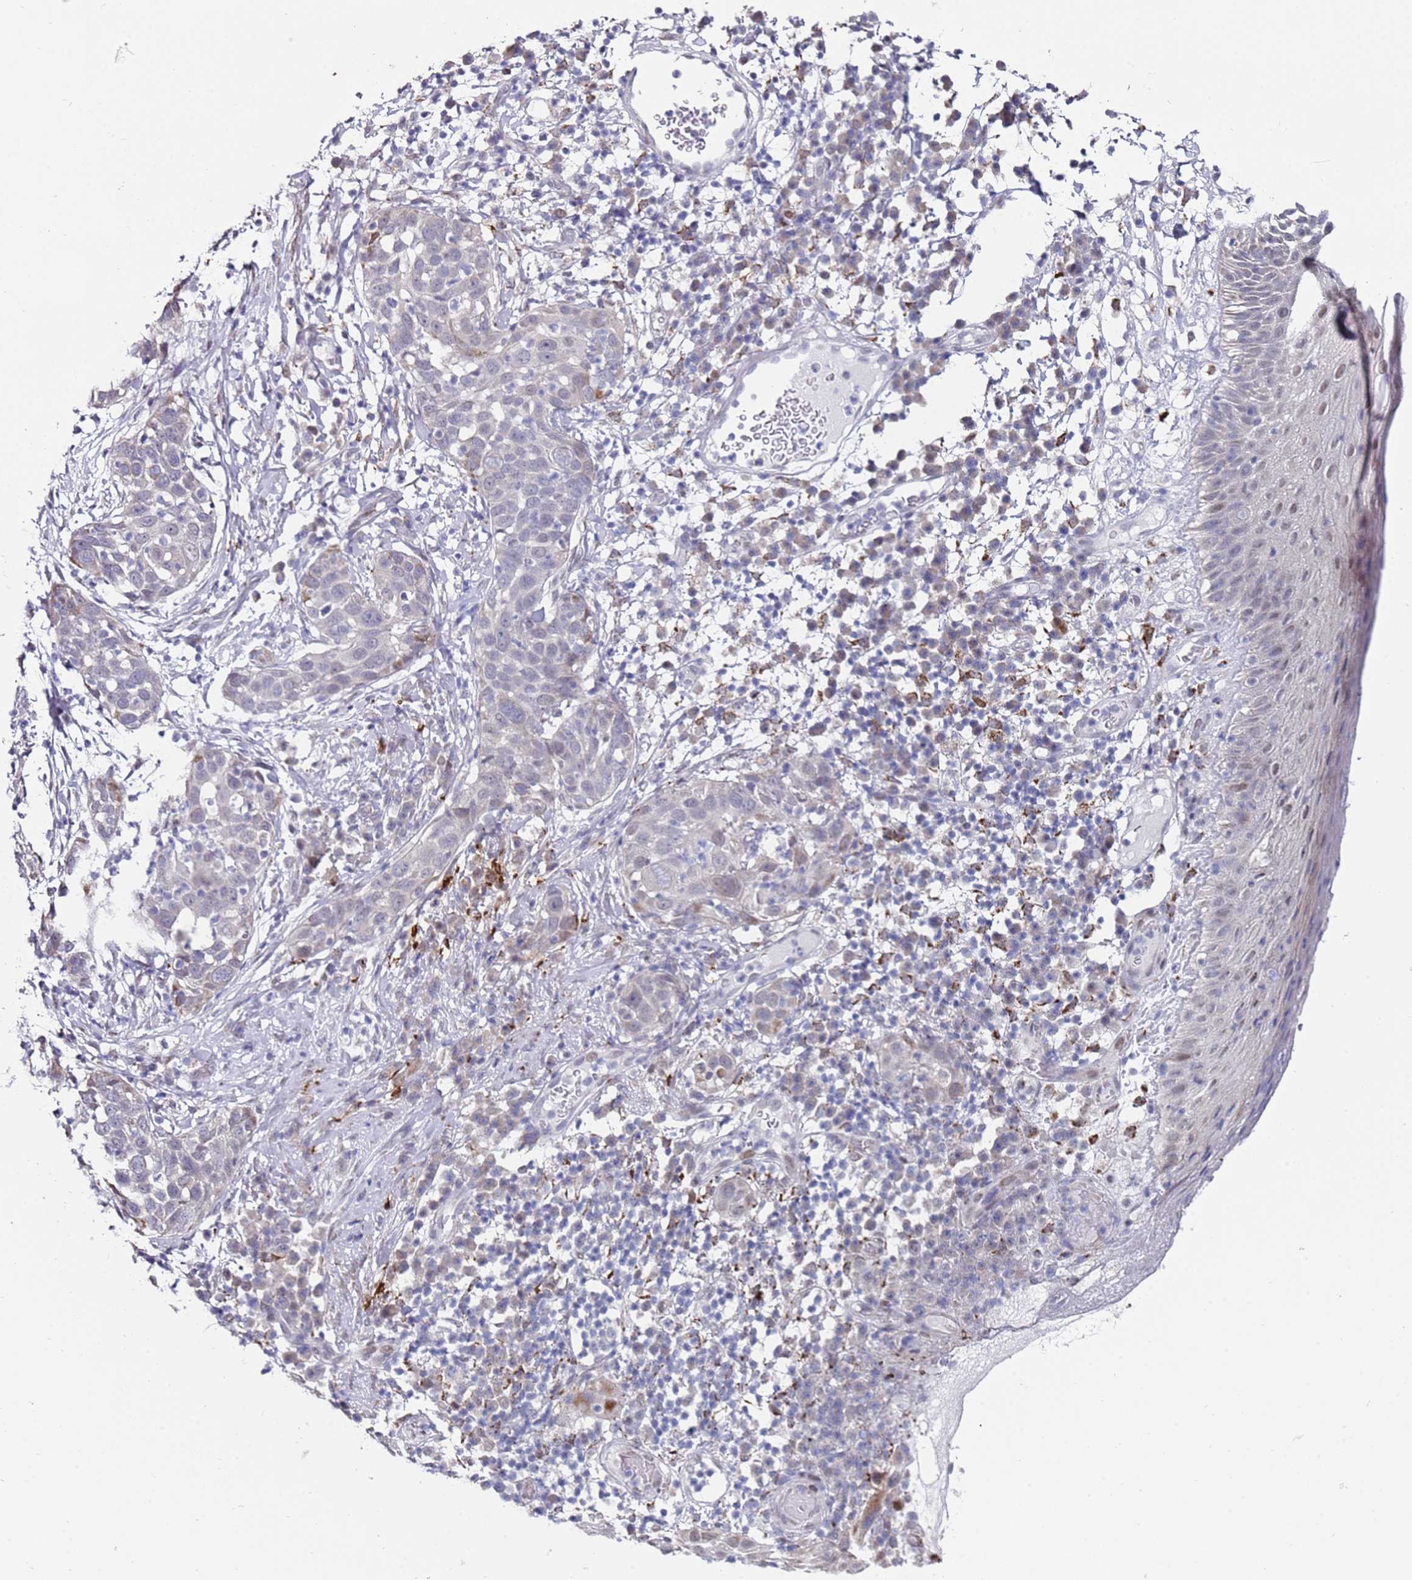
{"staining": {"intensity": "moderate", "quantity": "<25%", "location": "cytoplasmic/membranous,nuclear"}, "tissue": "skin cancer", "cell_type": "Tumor cells", "image_type": "cancer", "snomed": [{"axis": "morphology", "description": "Squamous cell carcinoma, NOS"}, {"axis": "topography", "description": "Skin"}], "caption": "About <25% of tumor cells in human skin cancer (squamous cell carcinoma) demonstrate moderate cytoplasmic/membranous and nuclear protein staining as visualized by brown immunohistochemical staining.", "gene": "COPS6", "patient": {"sex": "female", "age": 44}}